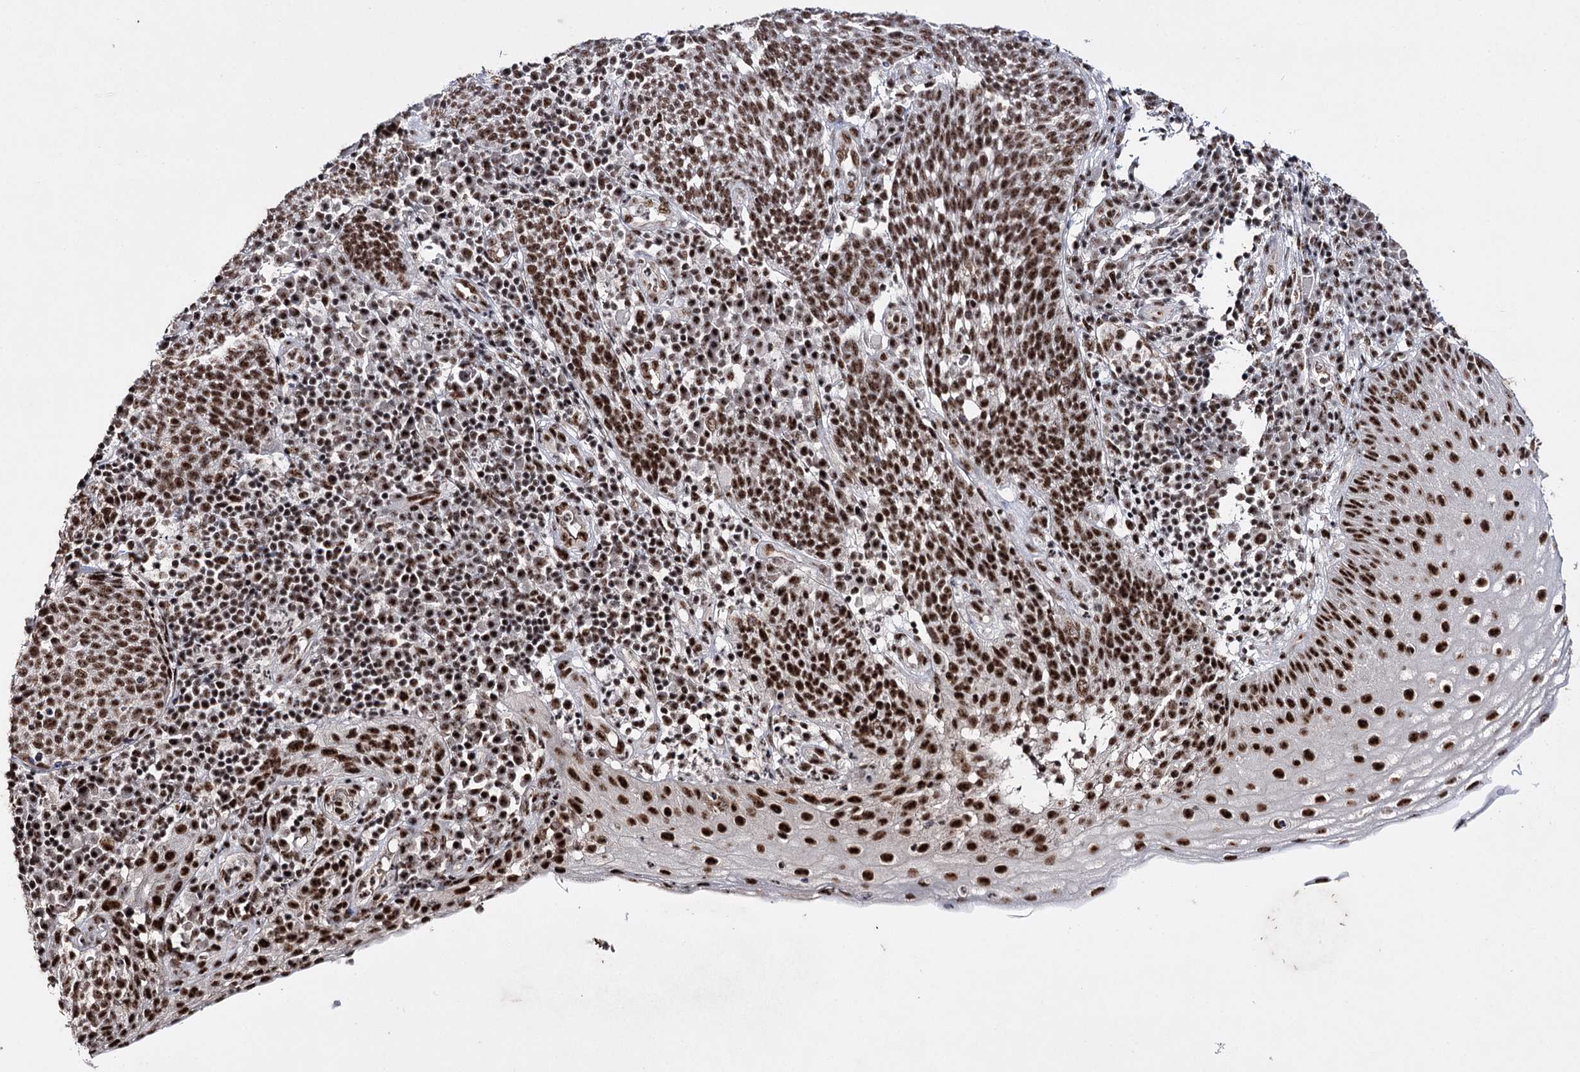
{"staining": {"intensity": "strong", "quantity": ">75%", "location": "nuclear"}, "tissue": "cervical cancer", "cell_type": "Tumor cells", "image_type": "cancer", "snomed": [{"axis": "morphology", "description": "Squamous cell carcinoma, NOS"}, {"axis": "topography", "description": "Cervix"}], "caption": "Protein staining of cervical cancer tissue shows strong nuclear staining in approximately >75% of tumor cells.", "gene": "PRPF40A", "patient": {"sex": "female", "age": 34}}